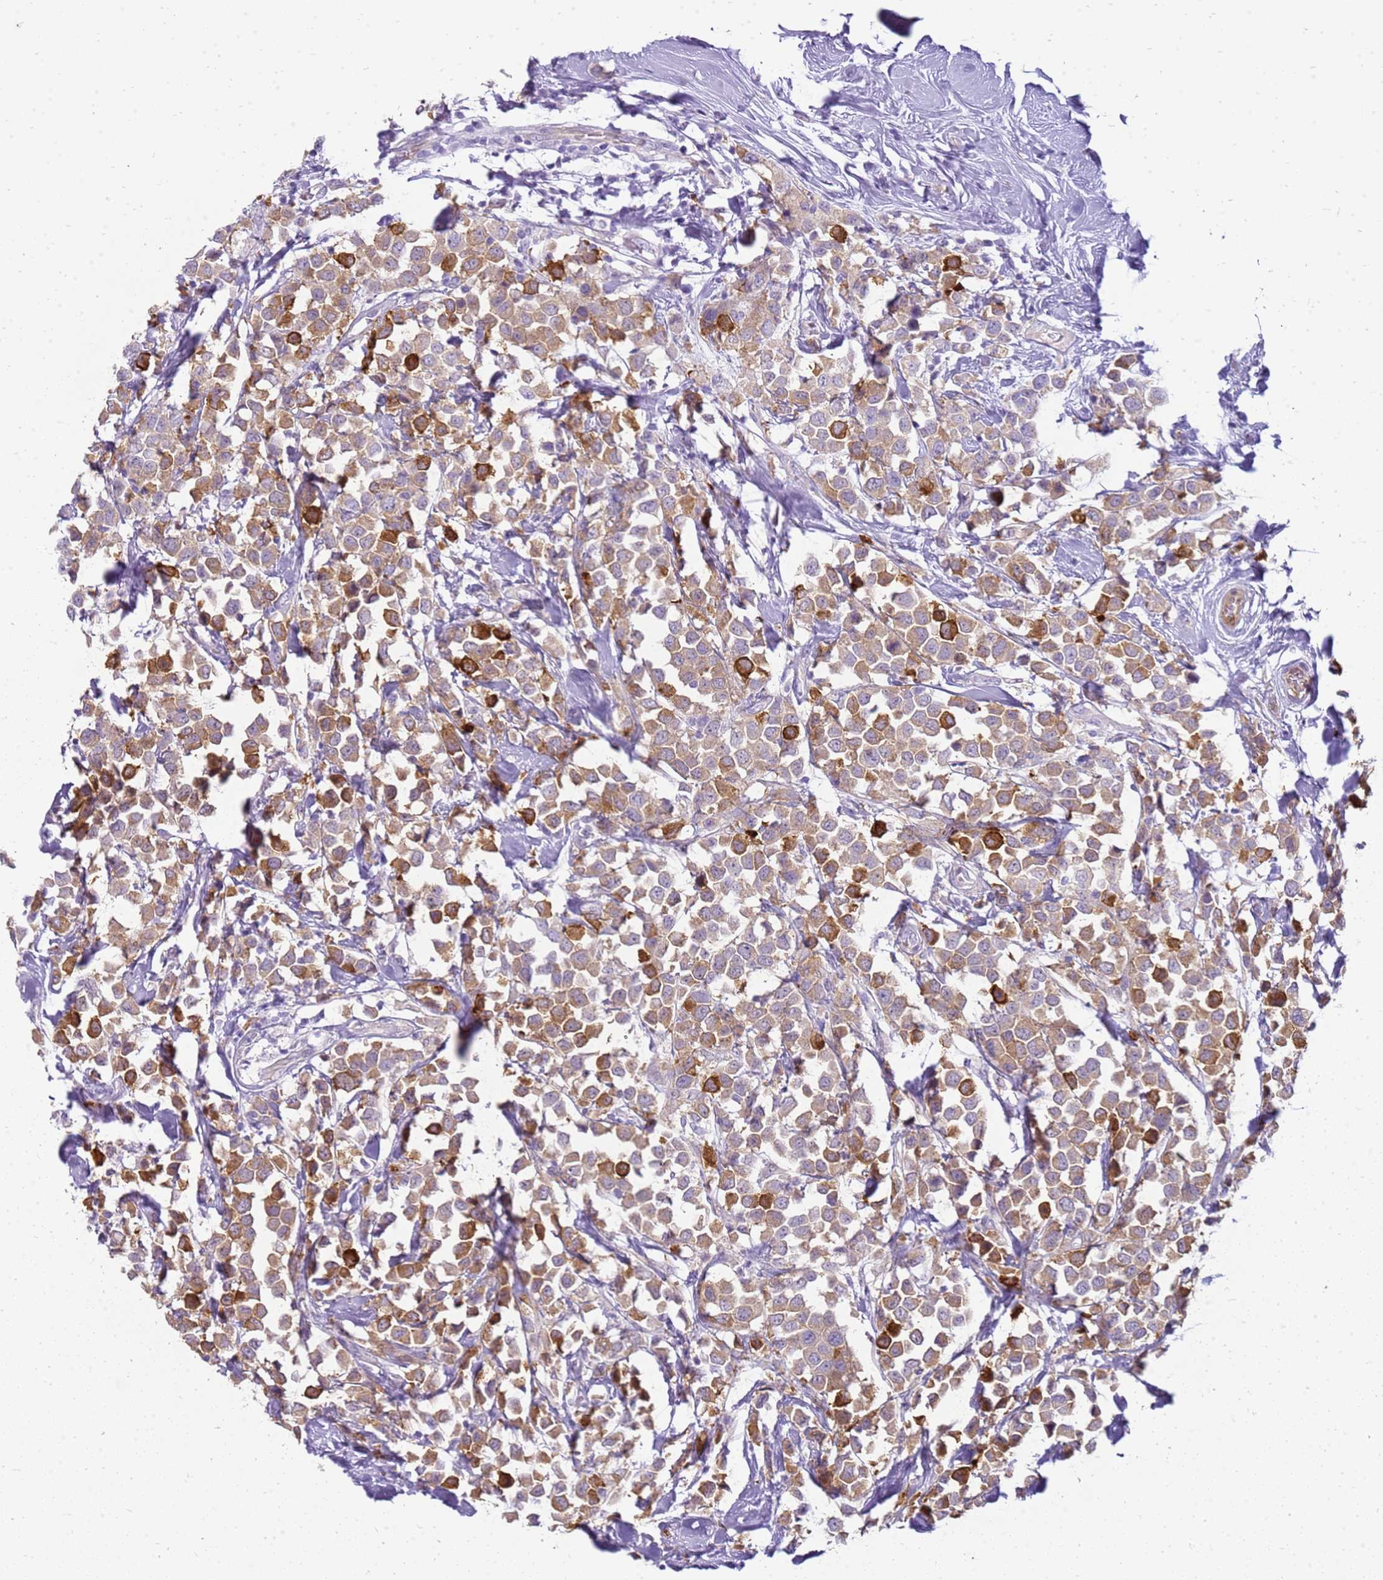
{"staining": {"intensity": "moderate", "quantity": ">75%", "location": "cytoplasmic/membranous"}, "tissue": "breast cancer", "cell_type": "Tumor cells", "image_type": "cancer", "snomed": [{"axis": "morphology", "description": "Duct carcinoma"}, {"axis": "topography", "description": "Breast"}], "caption": "Brown immunohistochemical staining in breast cancer displays moderate cytoplasmic/membranous positivity in about >75% of tumor cells. (DAB (3,3'-diaminobenzidine) IHC, brown staining for protein, blue staining for nuclei).", "gene": "HSPB1", "patient": {"sex": "female", "age": 61}}